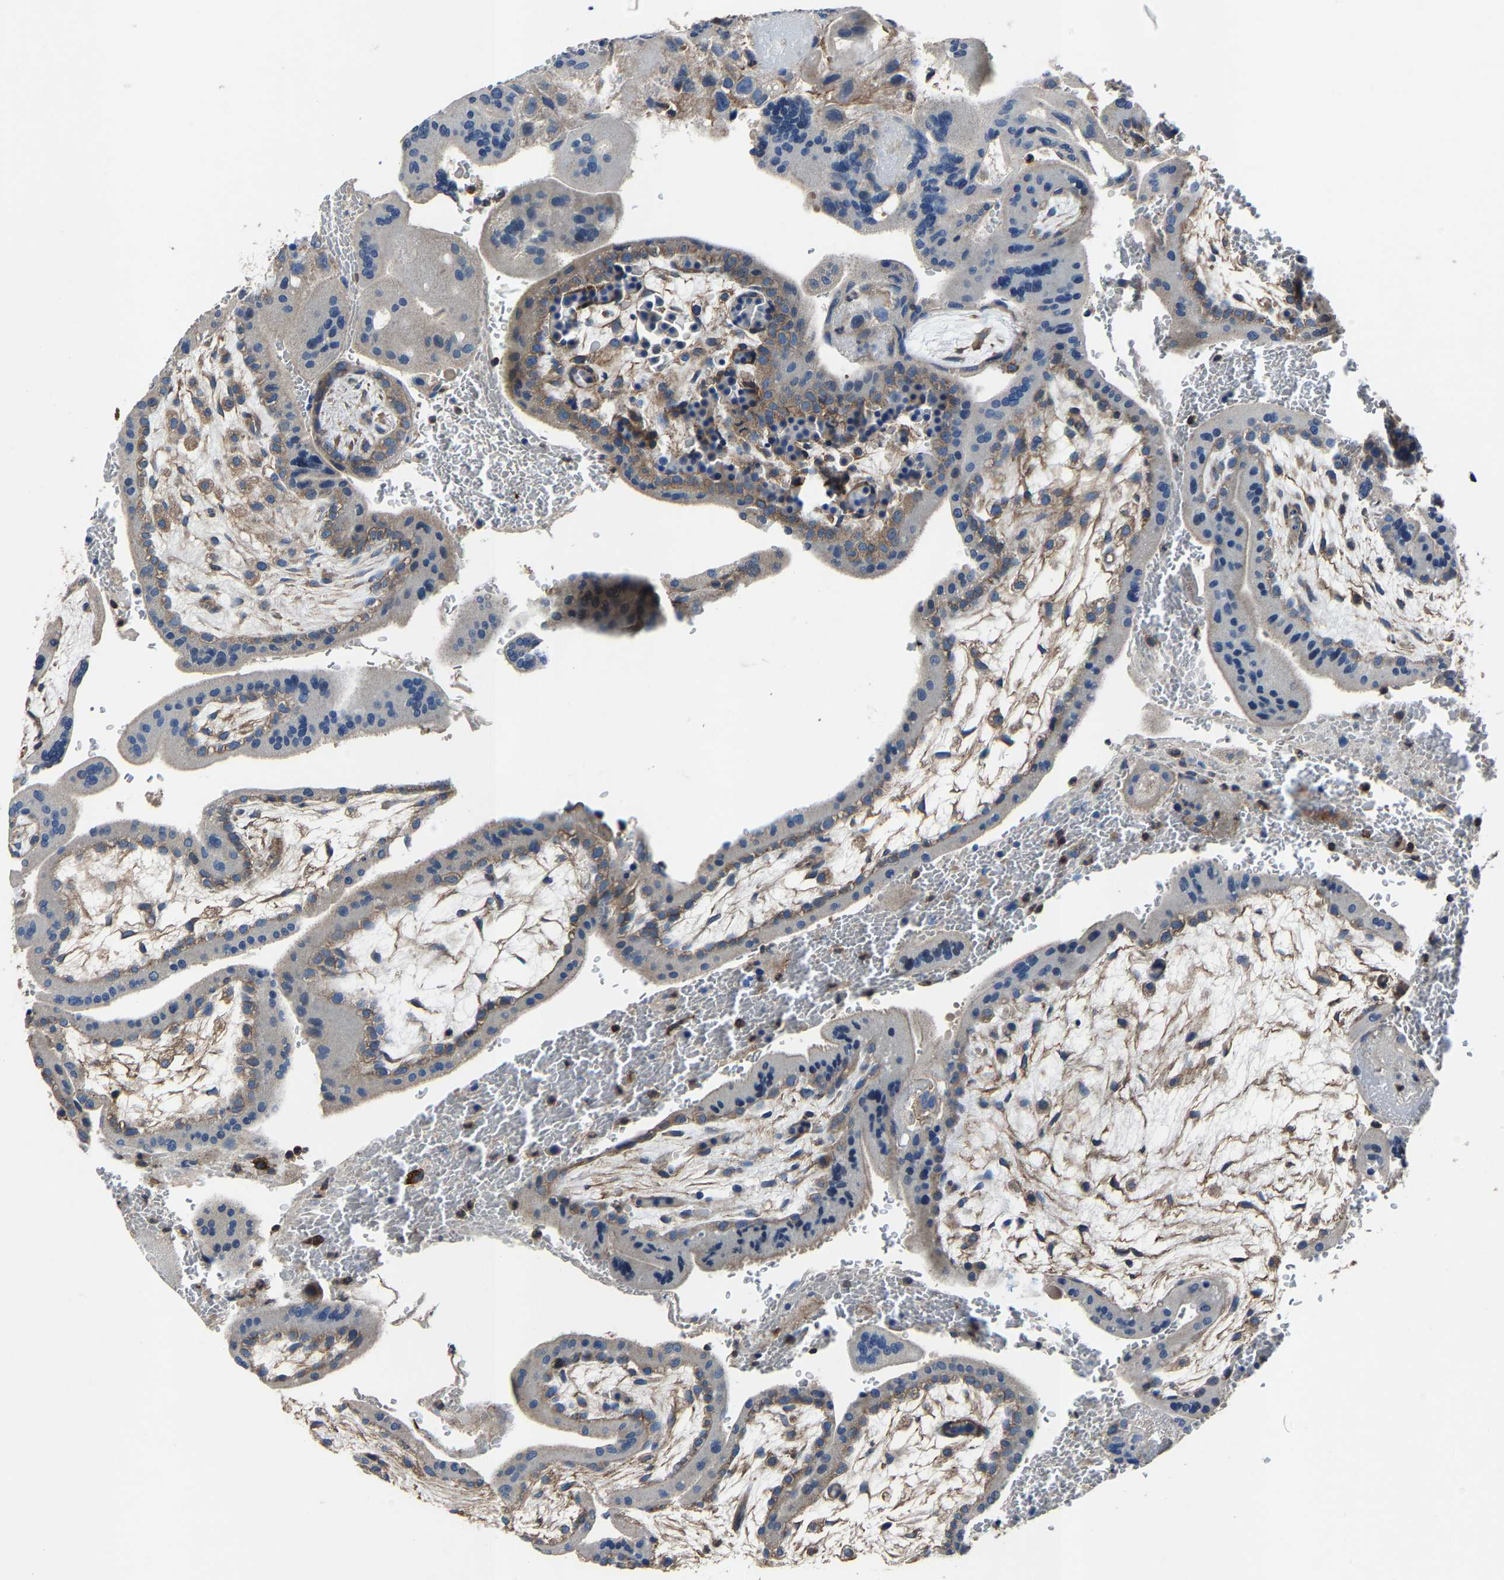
{"staining": {"intensity": "weak", "quantity": ">75%", "location": "cytoplasmic/membranous"}, "tissue": "placenta", "cell_type": "Decidual cells", "image_type": "normal", "snomed": [{"axis": "morphology", "description": "Normal tissue, NOS"}, {"axis": "topography", "description": "Placenta"}], "caption": "Brown immunohistochemical staining in unremarkable human placenta demonstrates weak cytoplasmic/membranous expression in about >75% of decidual cells.", "gene": "KIAA1958", "patient": {"sex": "female", "age": 35}}